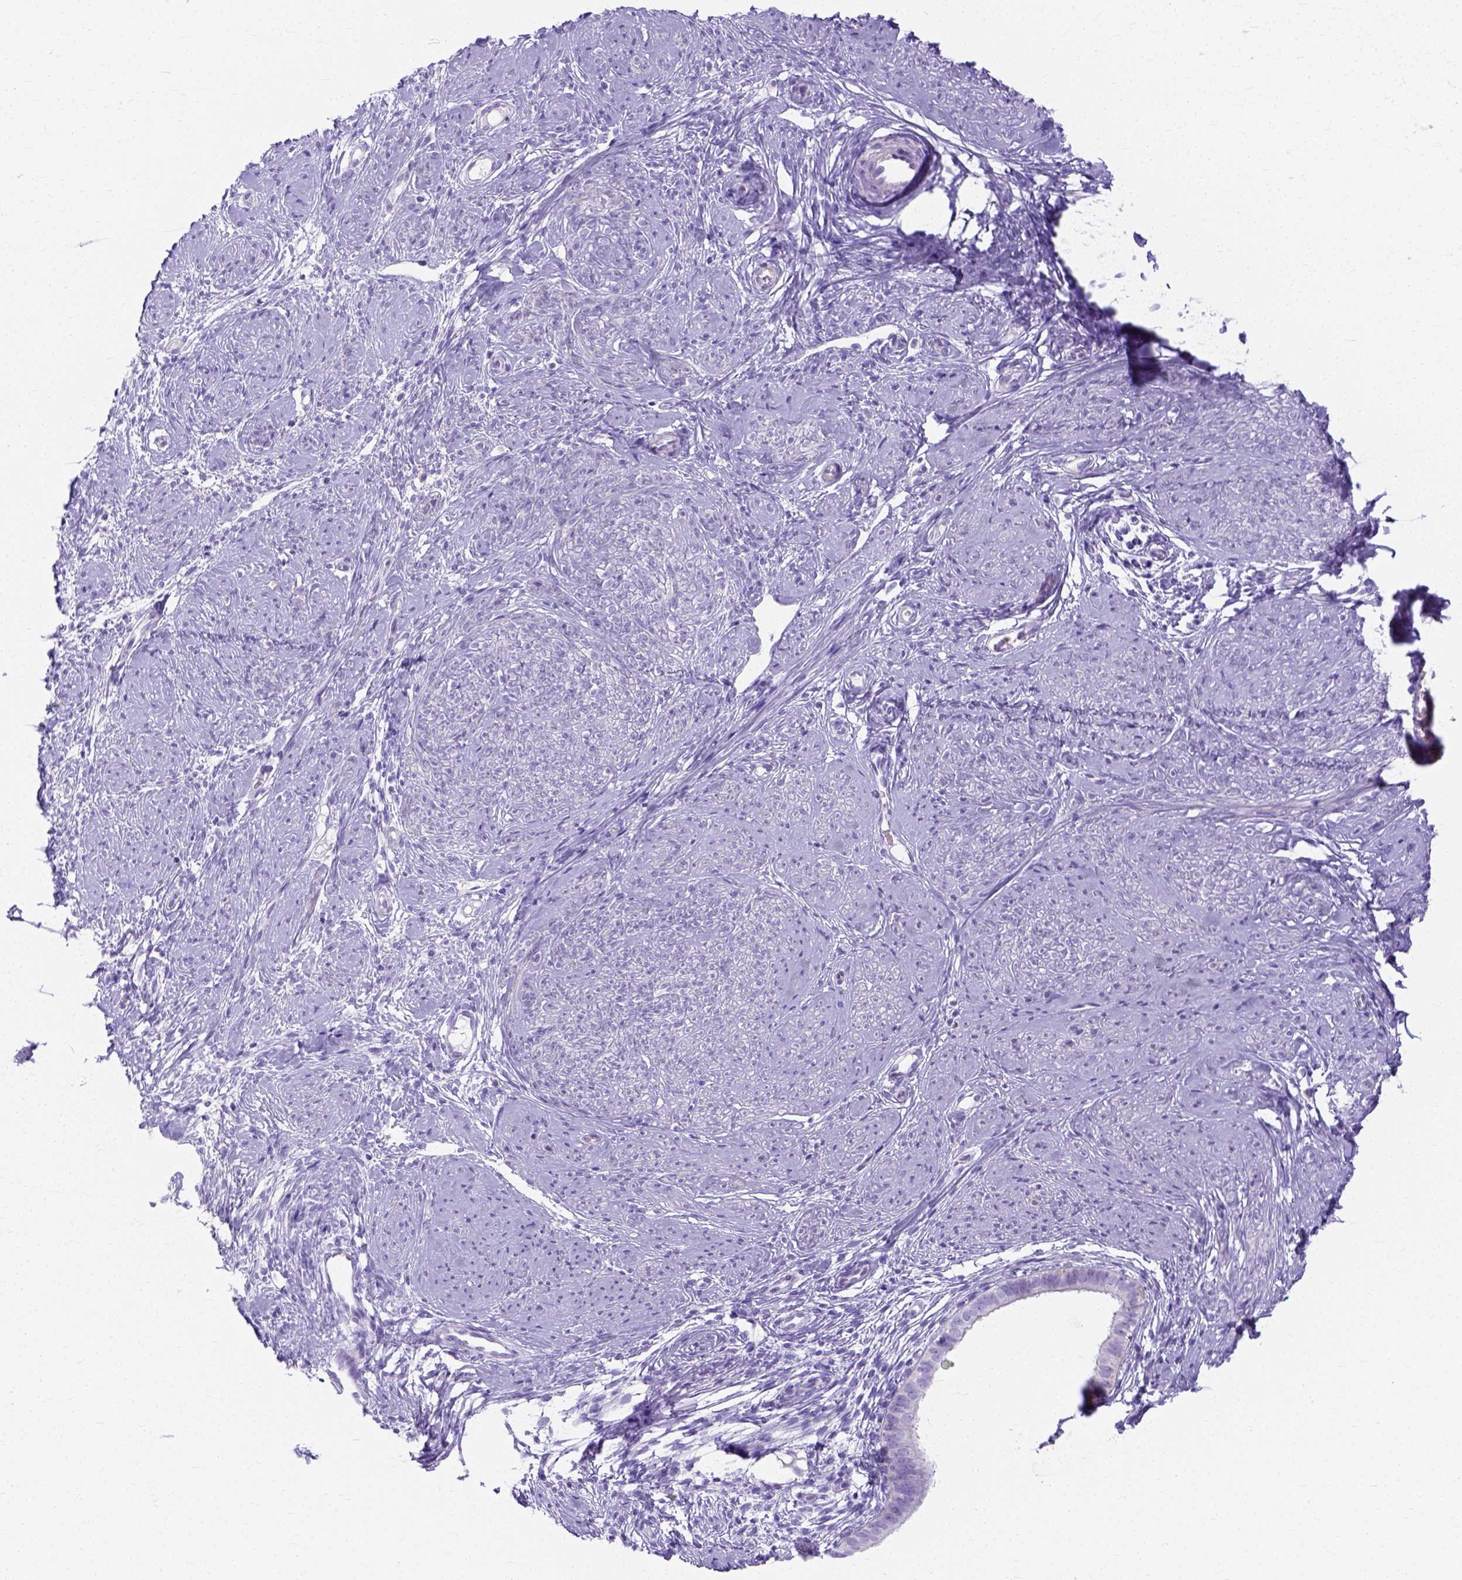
{"staining": {"intensity": "negative", "quantity": "none", "location": "none"}, "tissue": "smooth muscle", "cell_type": "Smooth muscle cells", "image_type": "normal", "snomed": [{"axis": "morphology", "description": "Normal tissue, NOS"}, {"axis": "topography", "description": "Smooth muscle"}], "caption": "Immunohistochemistry (IHC) image of benign smooth muscle: human smooth muscle stained with DAB (3,3'-diaminobenzidine) reveals no significant protein staining in smooth muscle cells.", "gene": "MYH15", "patient": {"sex": "female", "age": 48}}